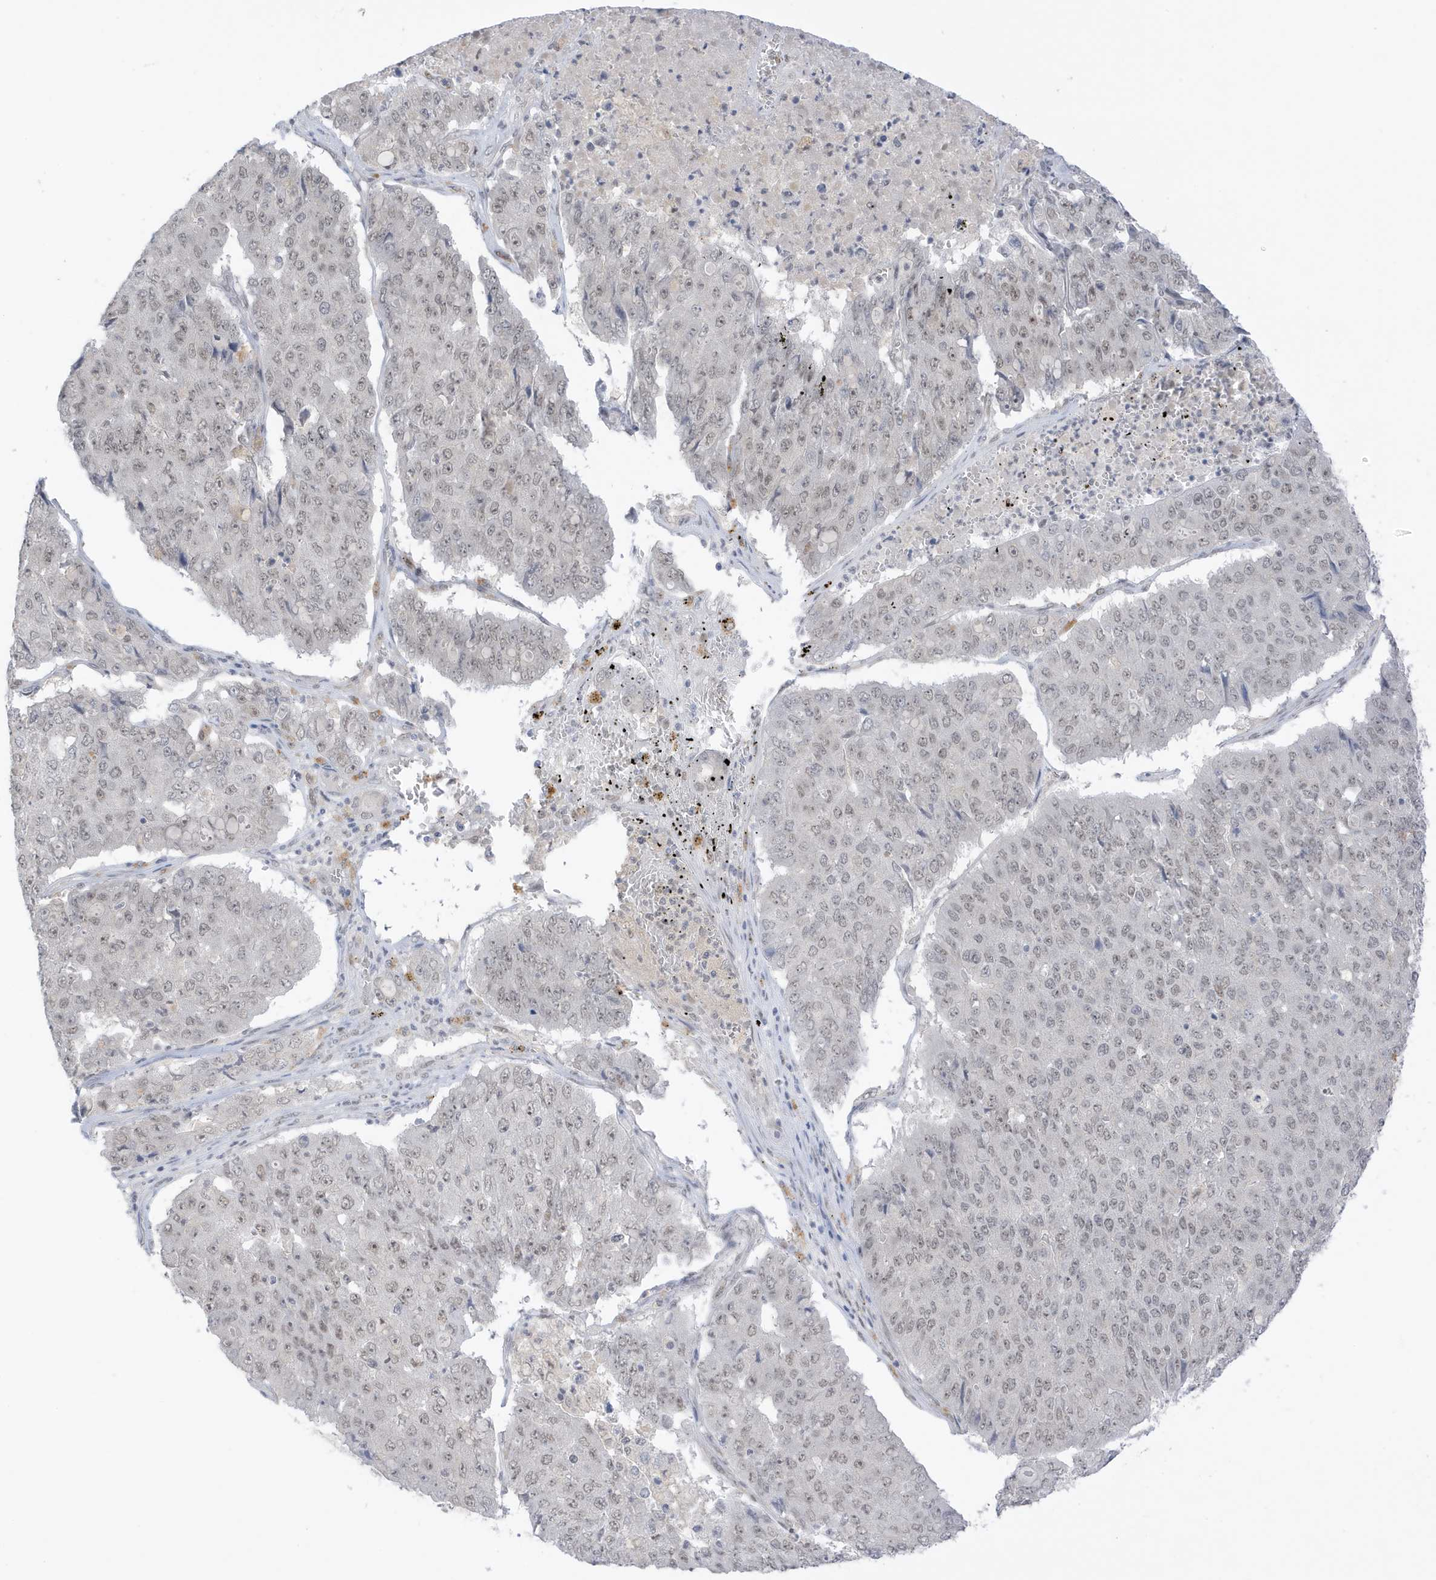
{"staining": {"intensity": "weak", "quantity": "<25%", "location": "nuclear"}, "tissue": "pancreatic cancer", "cell_type": "Tumor cells", "image_type": "cancer", "snomed": [{"axis": "morphology", "description": "Adenocarcinoma, NOS"}, {"axis": "topography", "description": "Pancreas"}], "caption": "This is an immunohistochemistry photomicrograph of human pancreatic cancer. There is no staining in tumor cells.", "gene": "MSL3", "patient": {"sex": "male", "age": 50}}